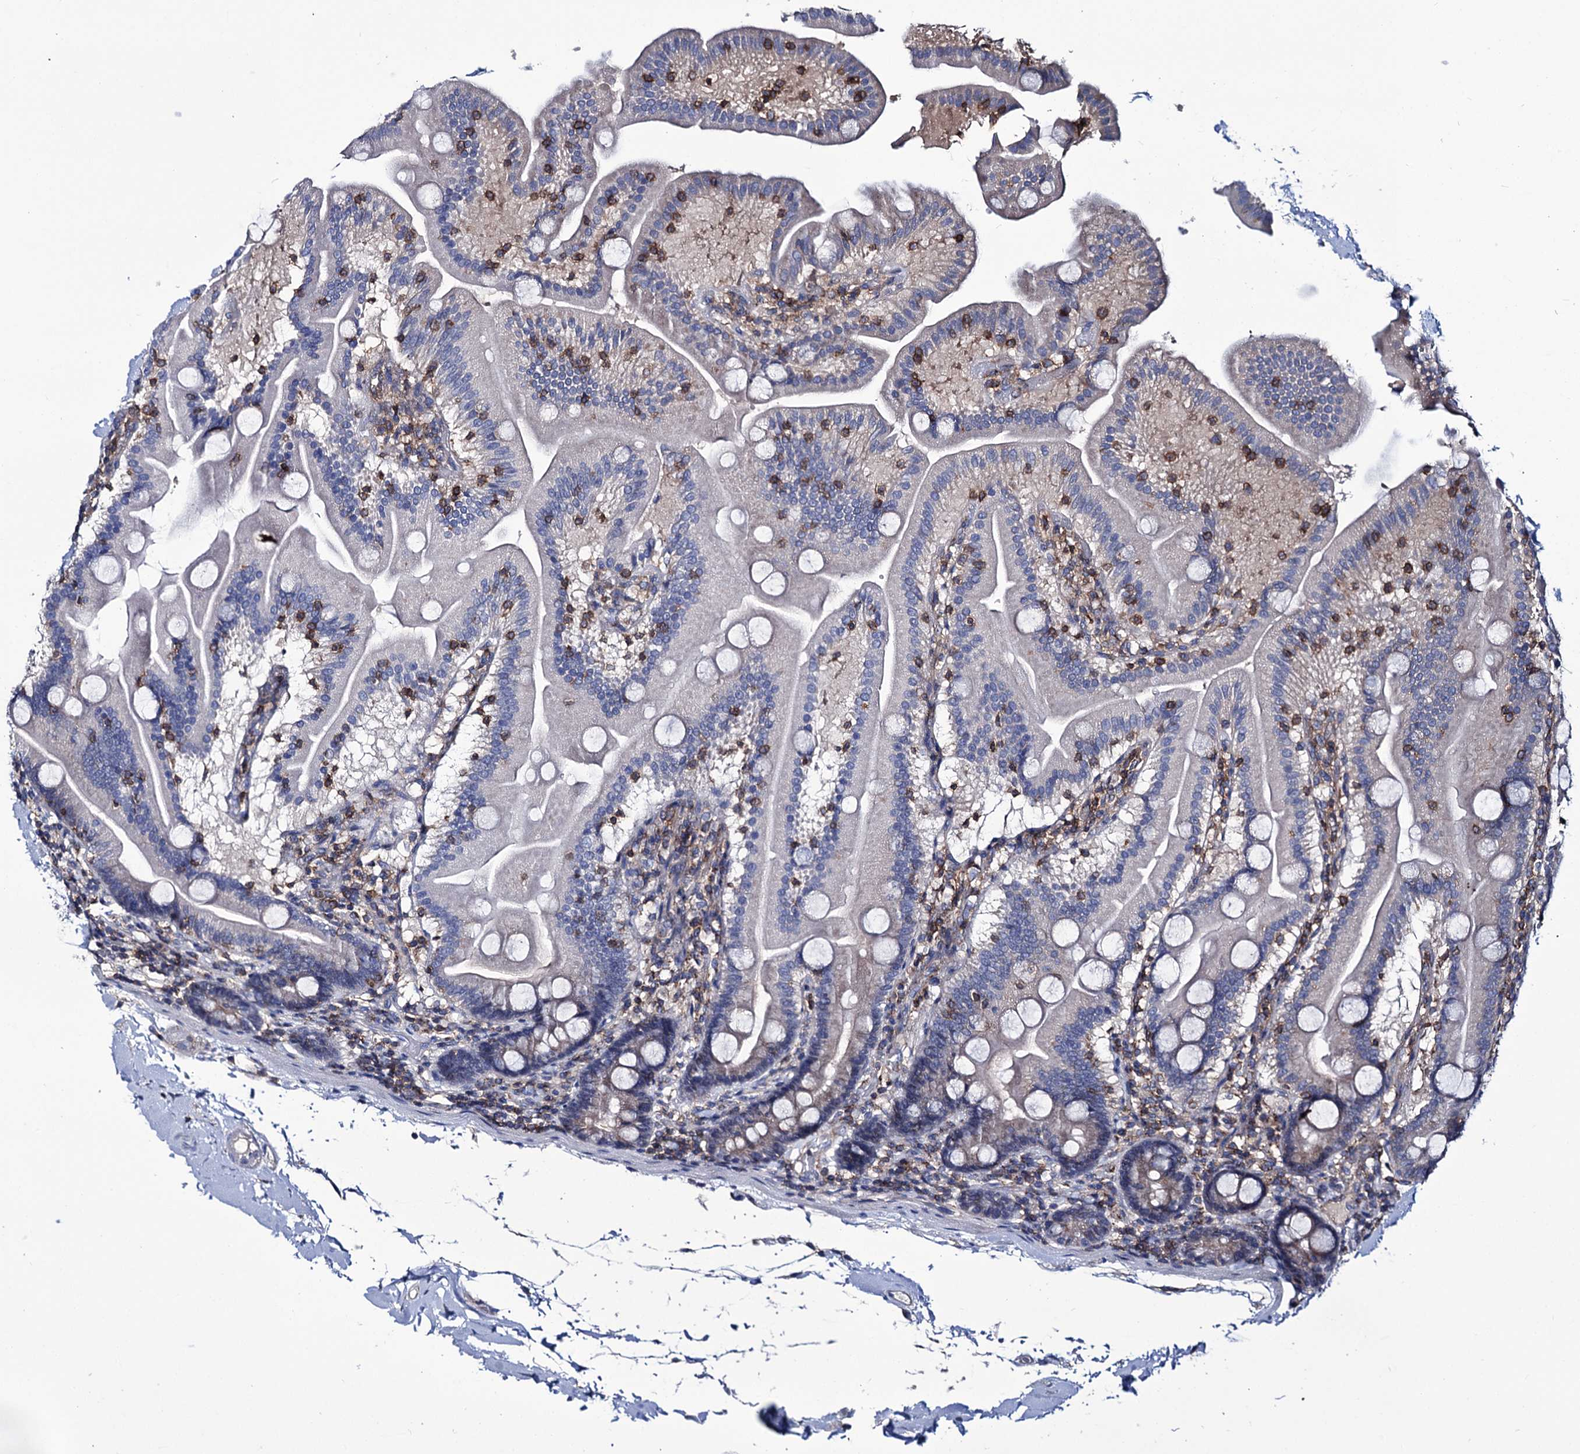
{"staining": {"intensity": "moderate", "quantity": "<25%", "location": "cytoplasmic/membranous"}, "tissue": "duodenum", "cell_type": "Glandular cells", "image_type": "normal", "snomed": [{"axis": "morphology", "description": "Normal tissue, NOS"}, {"axis": "topography", "description": "Duodenum"}], "caption": "This is a micrograph of IHC staining of benign duodenum, which shows moderate expression in the cytoplasmic/membranous of glandular cells.", "gene": "DEF6", "patient": {"sex": "male", "age": 55}}